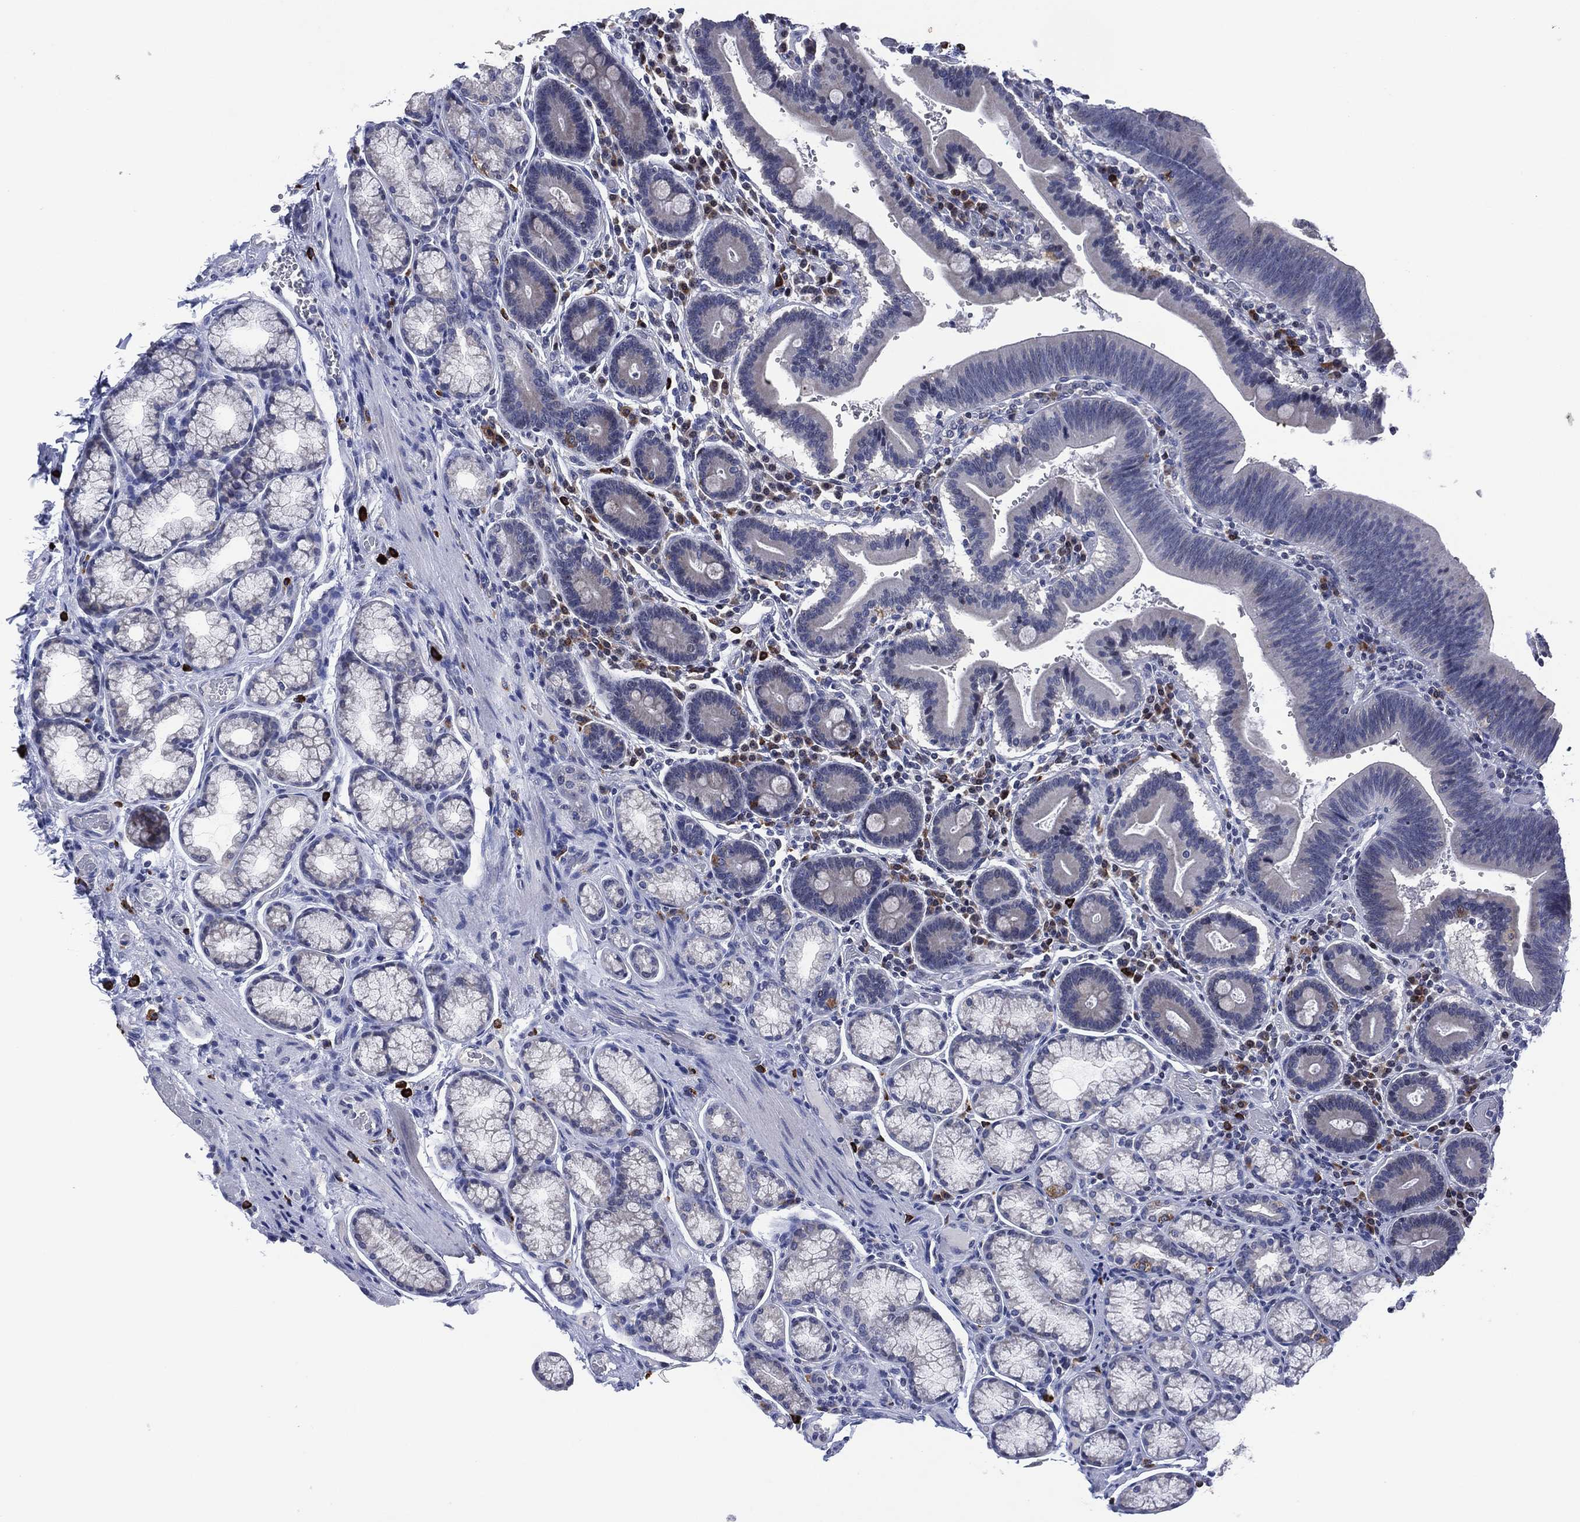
{"staining": {"intensity": "negative", "quantity": "none", "location": "none"}, "tissue": "duodenum", "cell_type": "Glandular cells", "image_type": "normal", "snomed": [{"axis": "morphology", "description": "Normal tissue, NOS"}, {"axis": "topography", "description": "Duodenum"}], "caption": "Immunohistochemical staining of normal human duodenum demonstrates no significant expression in glandular cells.", "gene": "USP26", "patient": {"sex": "female", "age": 62}}